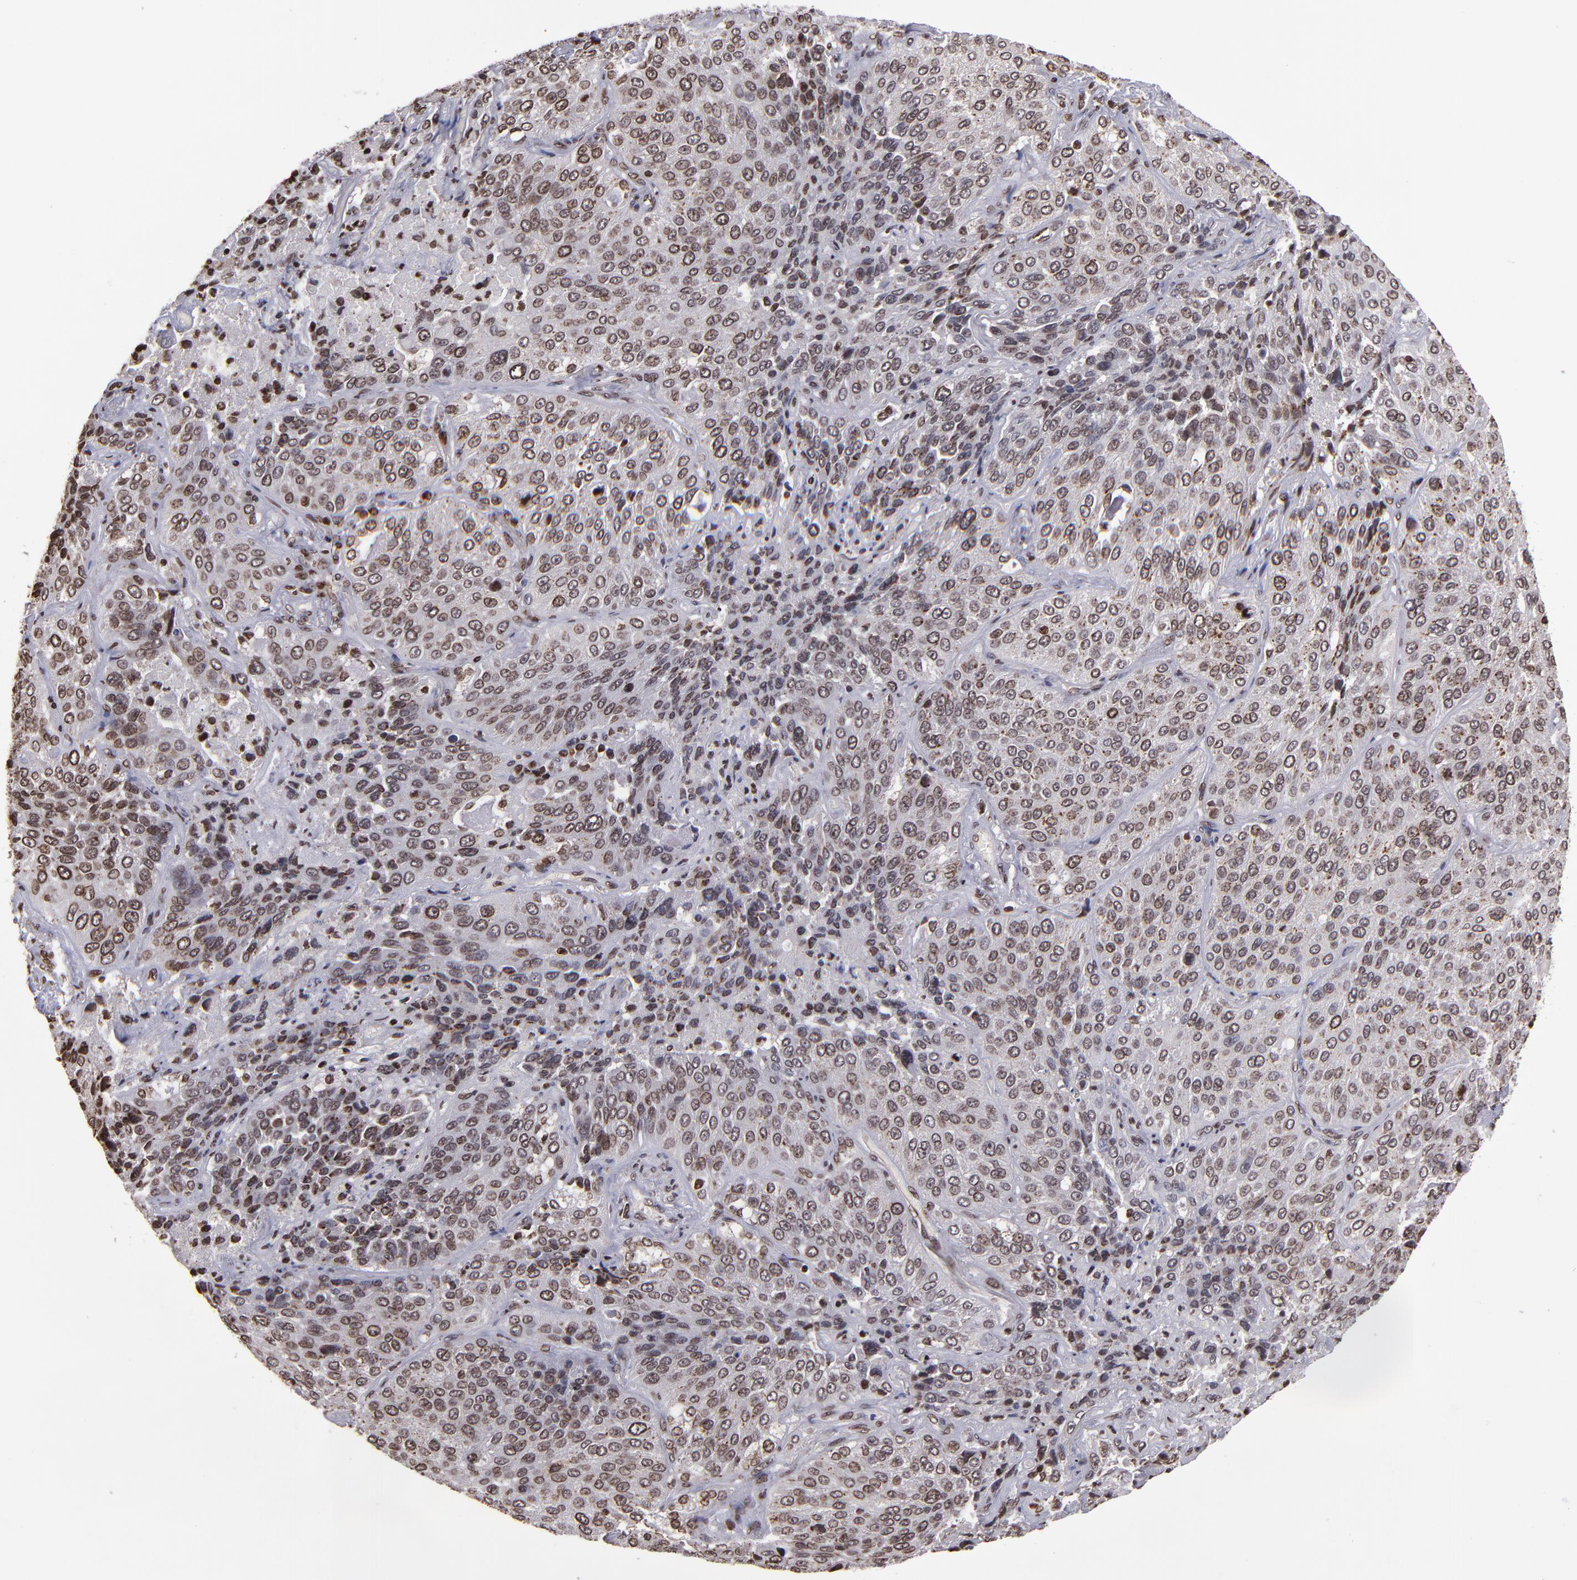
{"staining": {"intensity": "moderate", "quantity": ">75%", "location": "cytoplasmic/membranous,nuclear"}, "tissue": "lung cancer", "cell_type": "Tumor cells", "image_type": "cancer", "snomed": [{"axis": "morphology", "description": "Squamous cell carcinoma, NOS"}, {"axis": "topography", "description": "Lung"}], "caption": "IHC of human lung cancer (squamous cell carcinoma) exhibits medium levels of moderate cytoplasmic/membranous and nuclear staining in about >75% of tumor cells.", "gene": "CSDC2", "patient": {"sex": "male", "age": 54}}